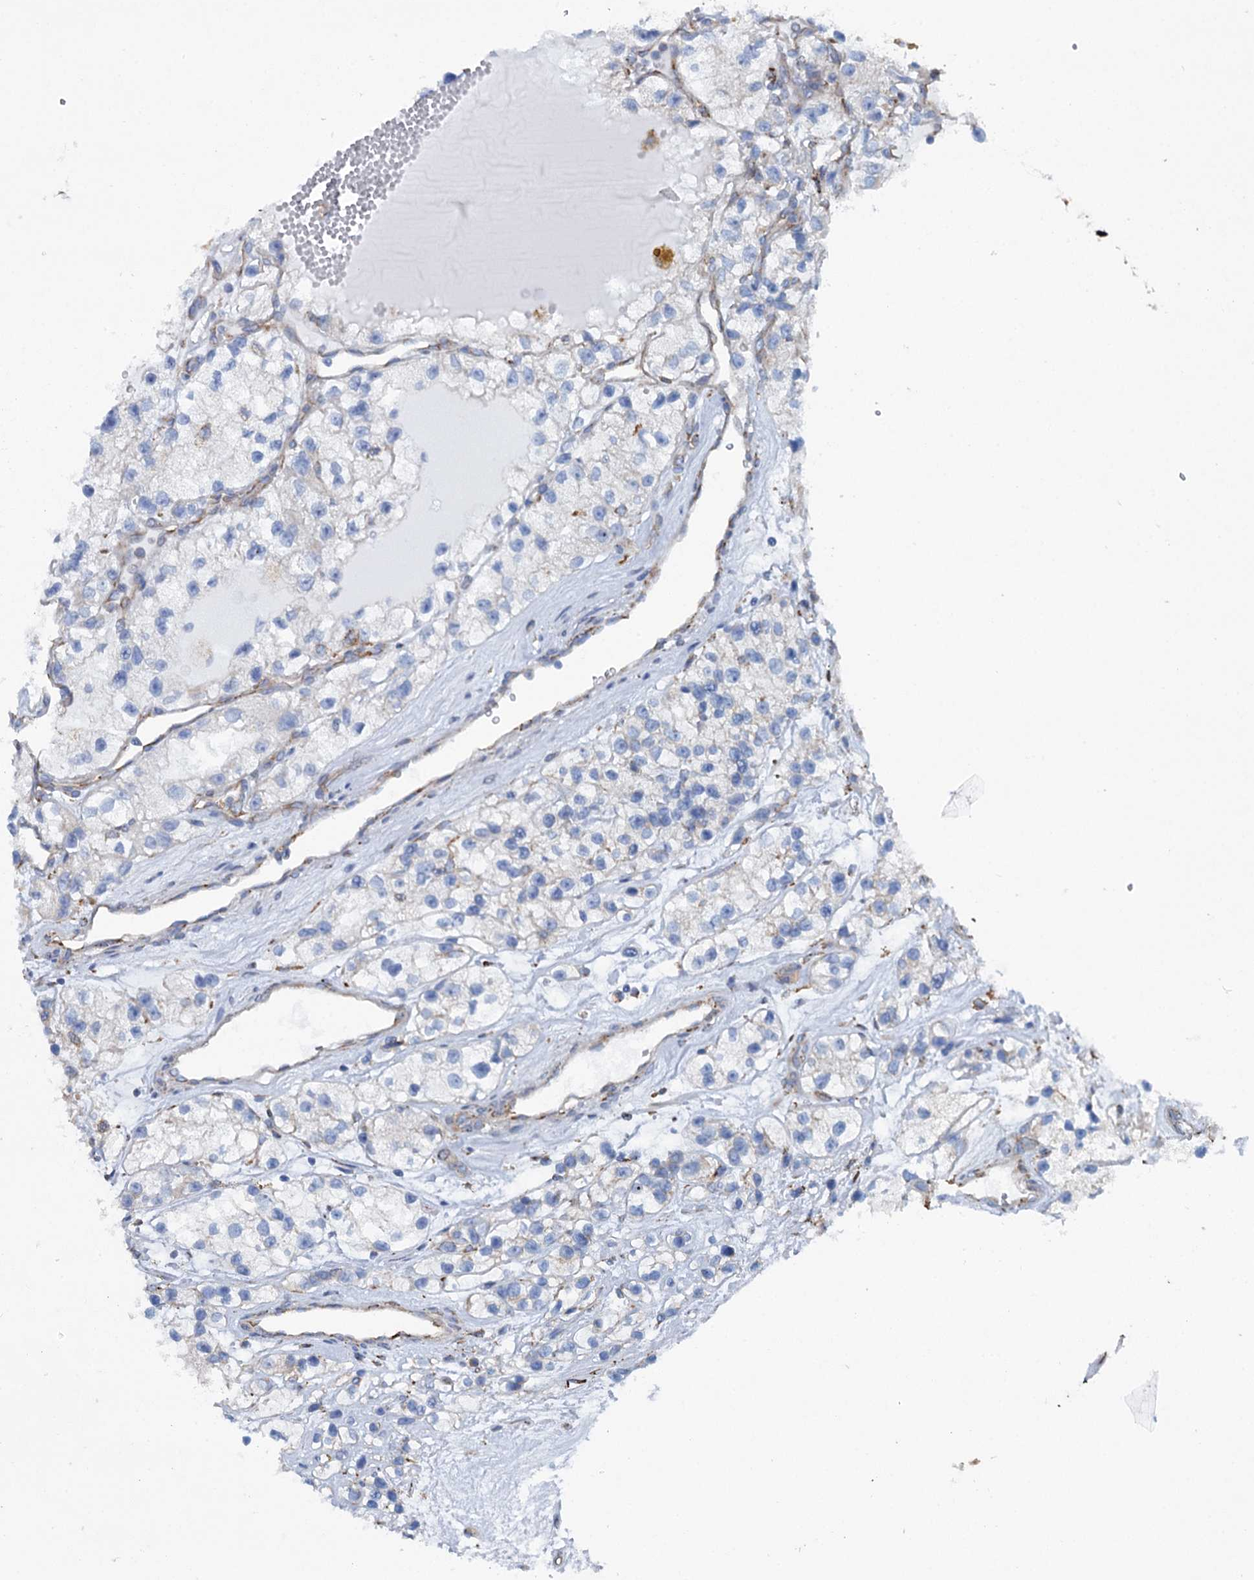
{"staining": {"intensity": "negative", "quantity": "none", "location": "none"}, "tissue": "renal cancer", "cell_type": "Tumor cells", "image_type": "cancer", "snomed": [{"axis": "morphology", "description": "Adenocarcinoma, NOS"}, {"axis": "topography", "description": "Kidney"}], "caption": "Immunohistochemistry (IHC) photomicrograph of neoplastic tissue: human renal cancer stained with DAB (3,3'-diaminobenzidine) exhibits no significant protein positivity in tumor cells.", "gene": "SHE", "patient": {"sex": "female", "age": 57}}